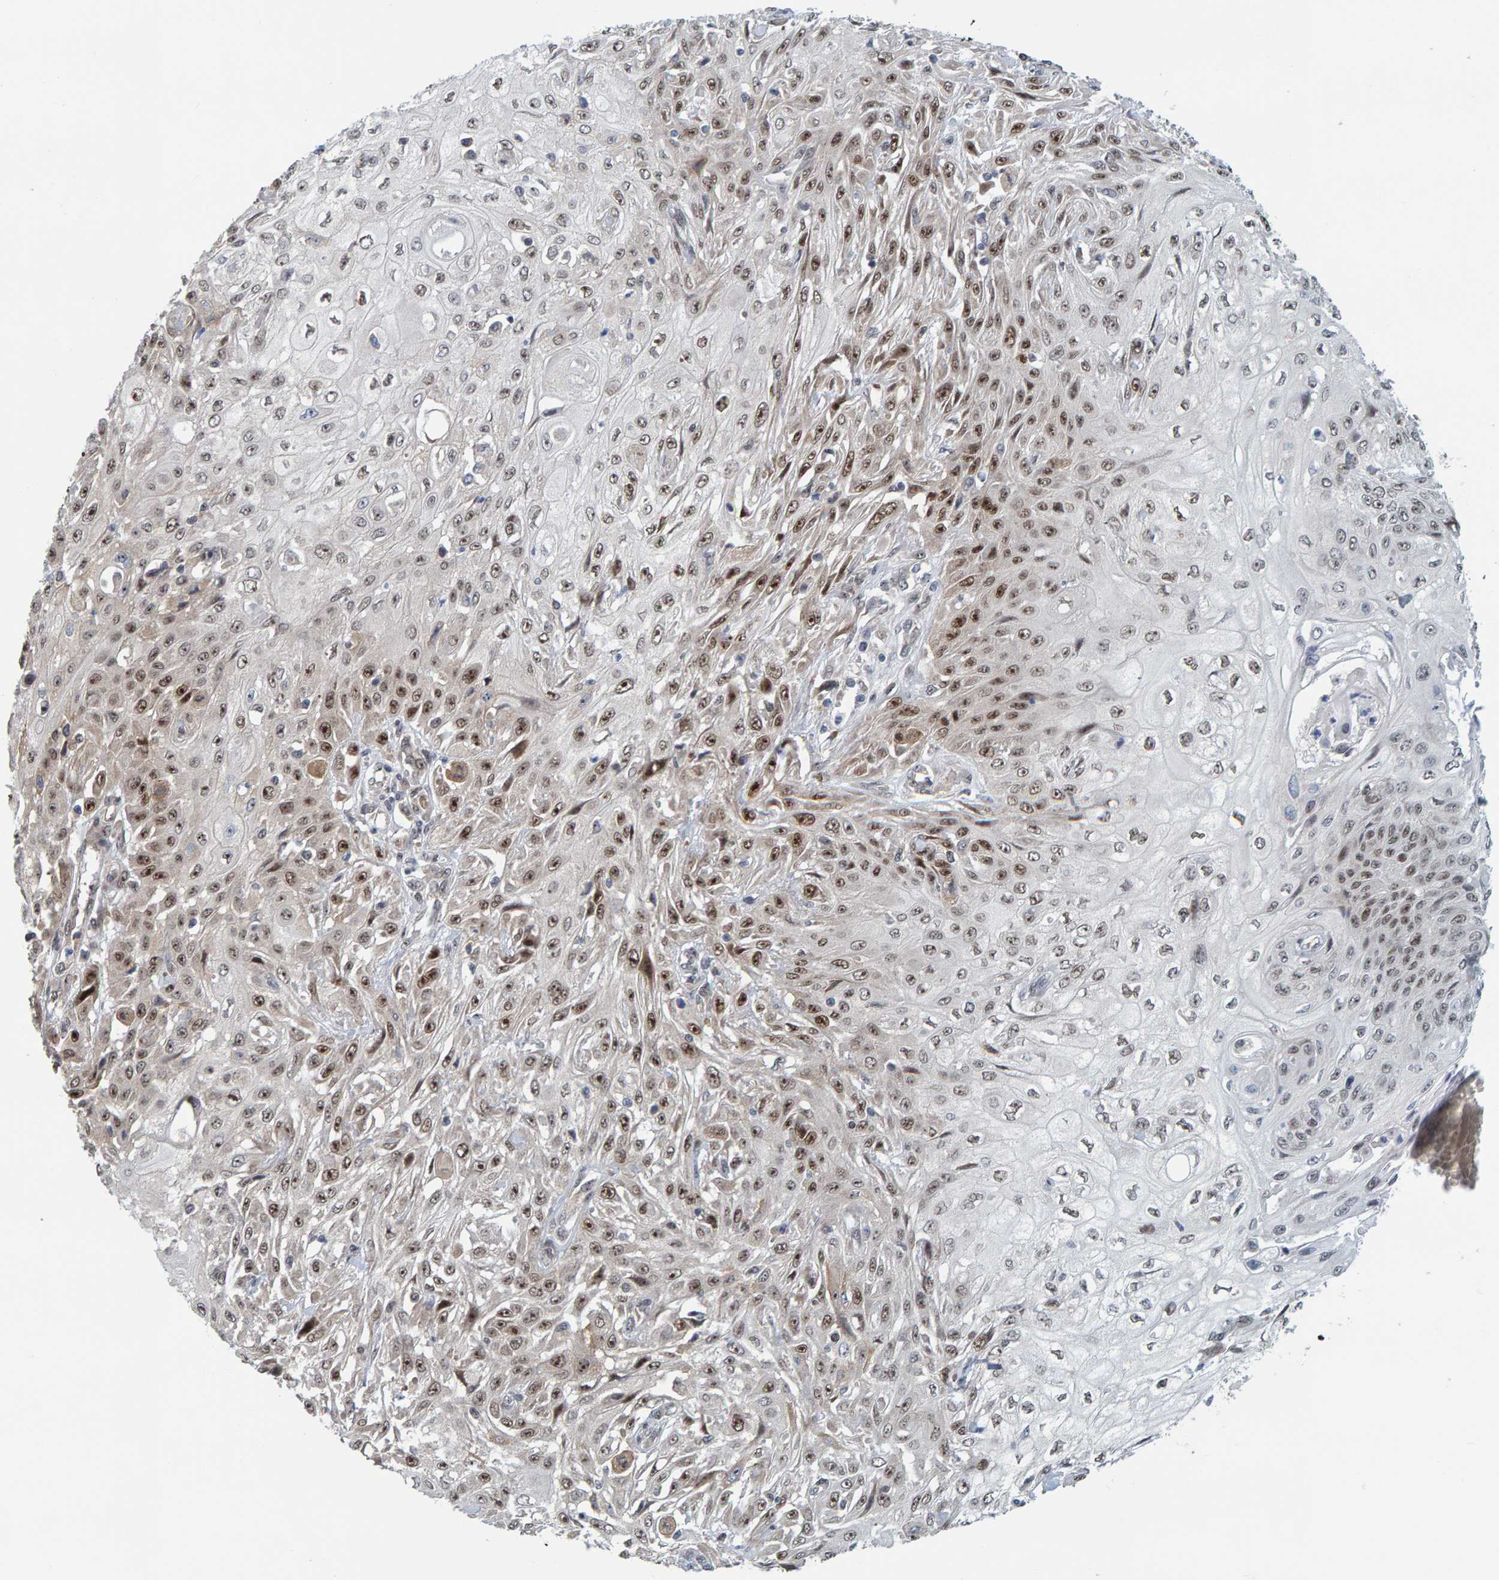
{"staining": {"intensity": "moderate", "quantity": ">75%", "location": "nuclear"}, "tissue": "skin cancer", "cell_type": "Tumor cells", "image_type": "cancer", "snomed": [{"axis": "morphology", "description": "Squamous cell carcinoma, NOS"}, {"axis": "morphology", "description": "Squamous cell carcinoma, metastatic, NOS"}, {"axis": "topography", "description": "Skin"}, {"axis": "topography", "description": "Lymph node"}], "caption": "A brown stain highlights moderate nuclear expression of a protein in skin cancer tumor cells.", "gene": "POLR1E", "patient": {"sex": "male", "age": 75}}